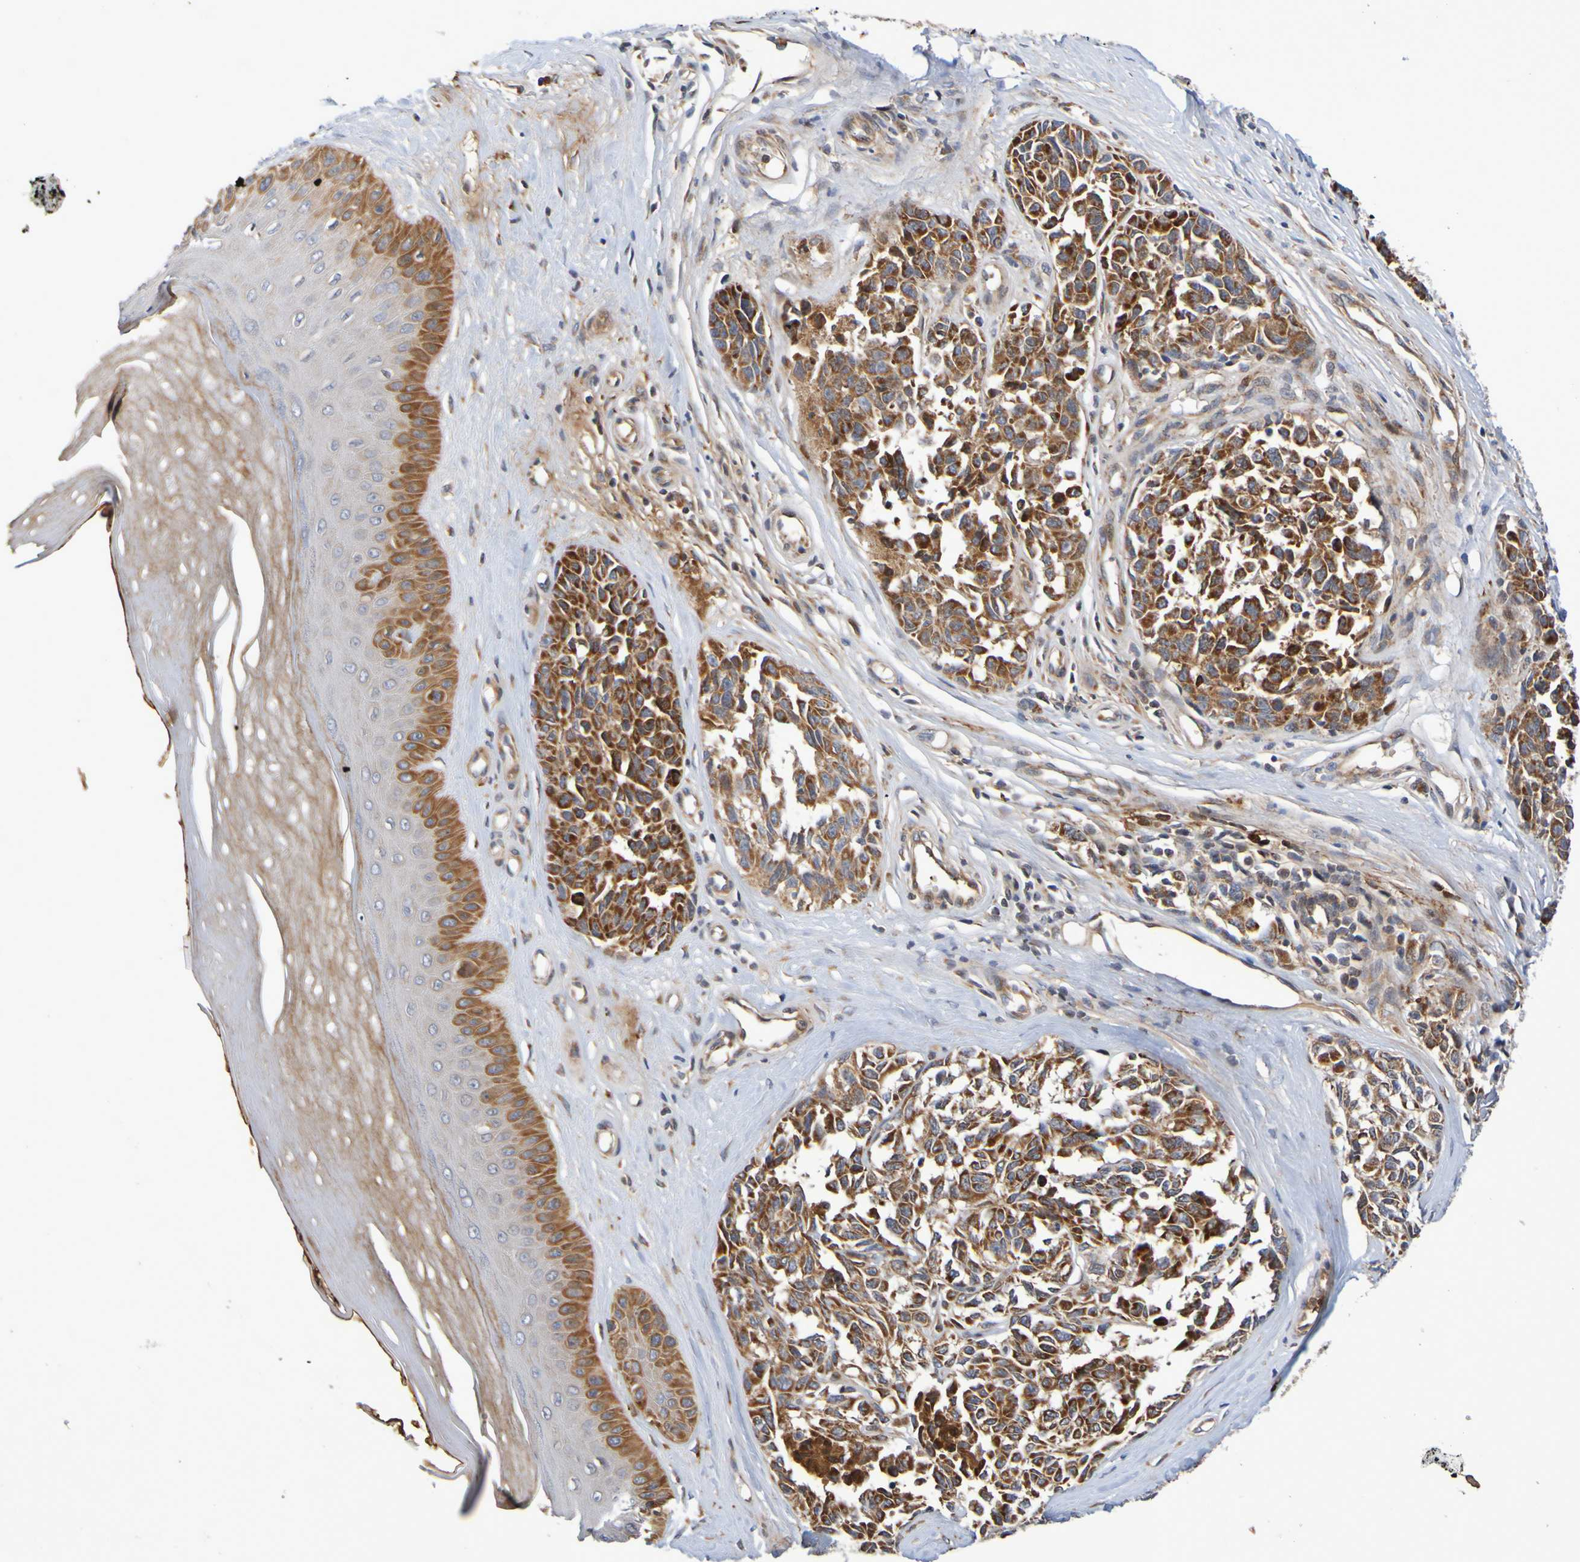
{"staining": {"intensity": "strong", "quantity": ">75%", "location": "cytoplasmic/membranous"}, "tissue": "melanoma", "cell_type": "Tumor cells", "image_type": "cancer", "snomed": [{"axis": "morphology", "description": "Malignant melanoma, NOS"}, {"axis": "topography", "description": "Skin"}], "caption": "Malignant melanoma stained with a brown dye displays strong cytoplasmic/membranous positive staining in about >75% of tumor cells.", "gene": "CCDC51", "patient": {"sex": "female", "age": 64}}